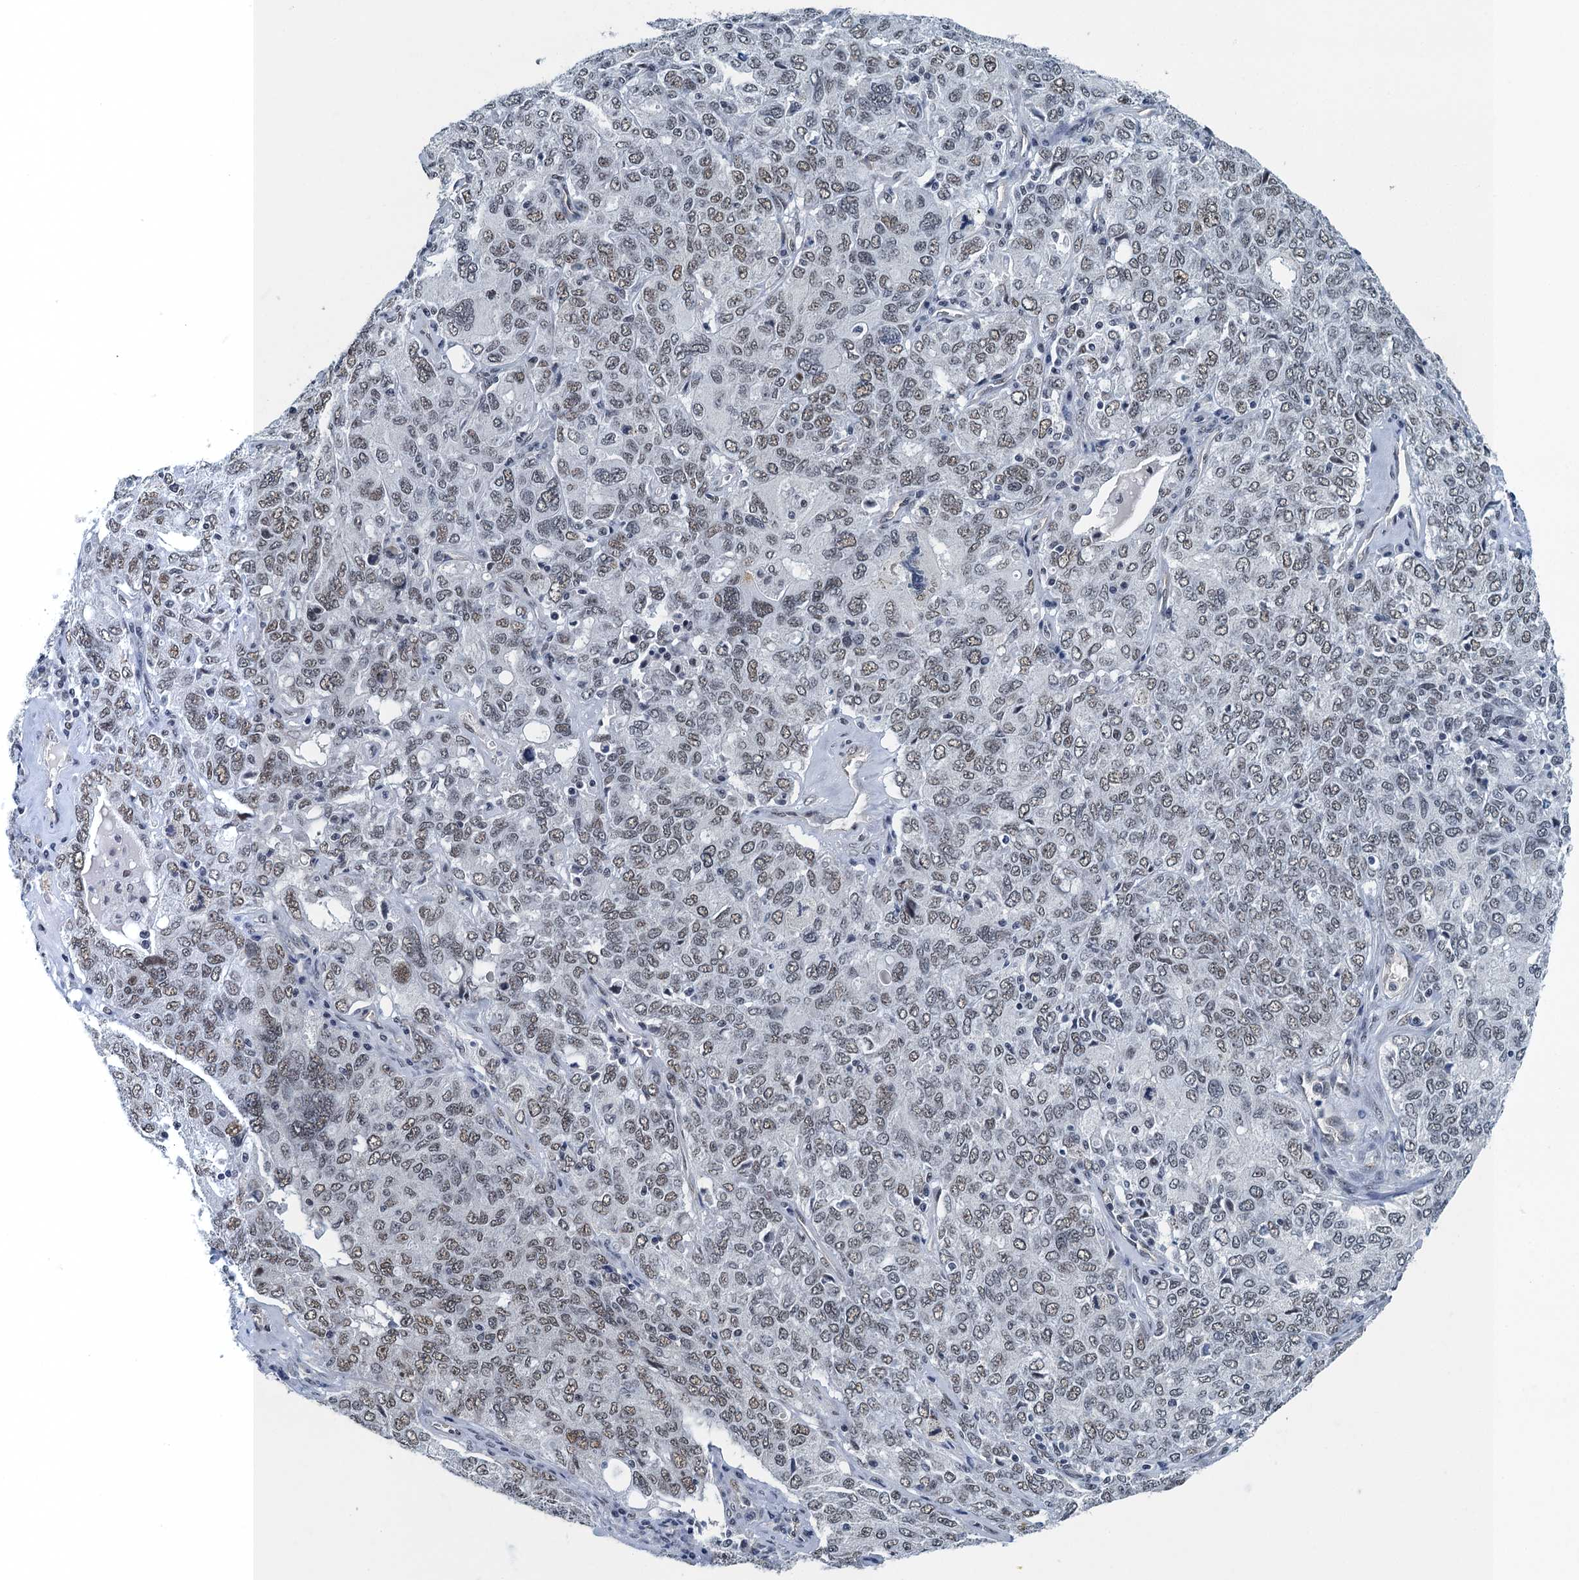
{"staining": {"intensity": "weak", "quantity": "25%-75%", "location": "nuclear"}, "tissue": "ovarian cancer", "cell_type": "Tumor cells", "image_type": "cancer", "snomed": [{"axis": "morphology", "description": "Carcinoma, endometroid"}, {"axis": "topography", "description": "Ovary"}], "caption": "This is an image of immunohistochemistry staining of ovarian cancer (endometroid carcinoma), which shows weak positivity in the nuclear of tumor cells.", "gene": "GADL1", "patient": {"sex": "female", "age": 62}}